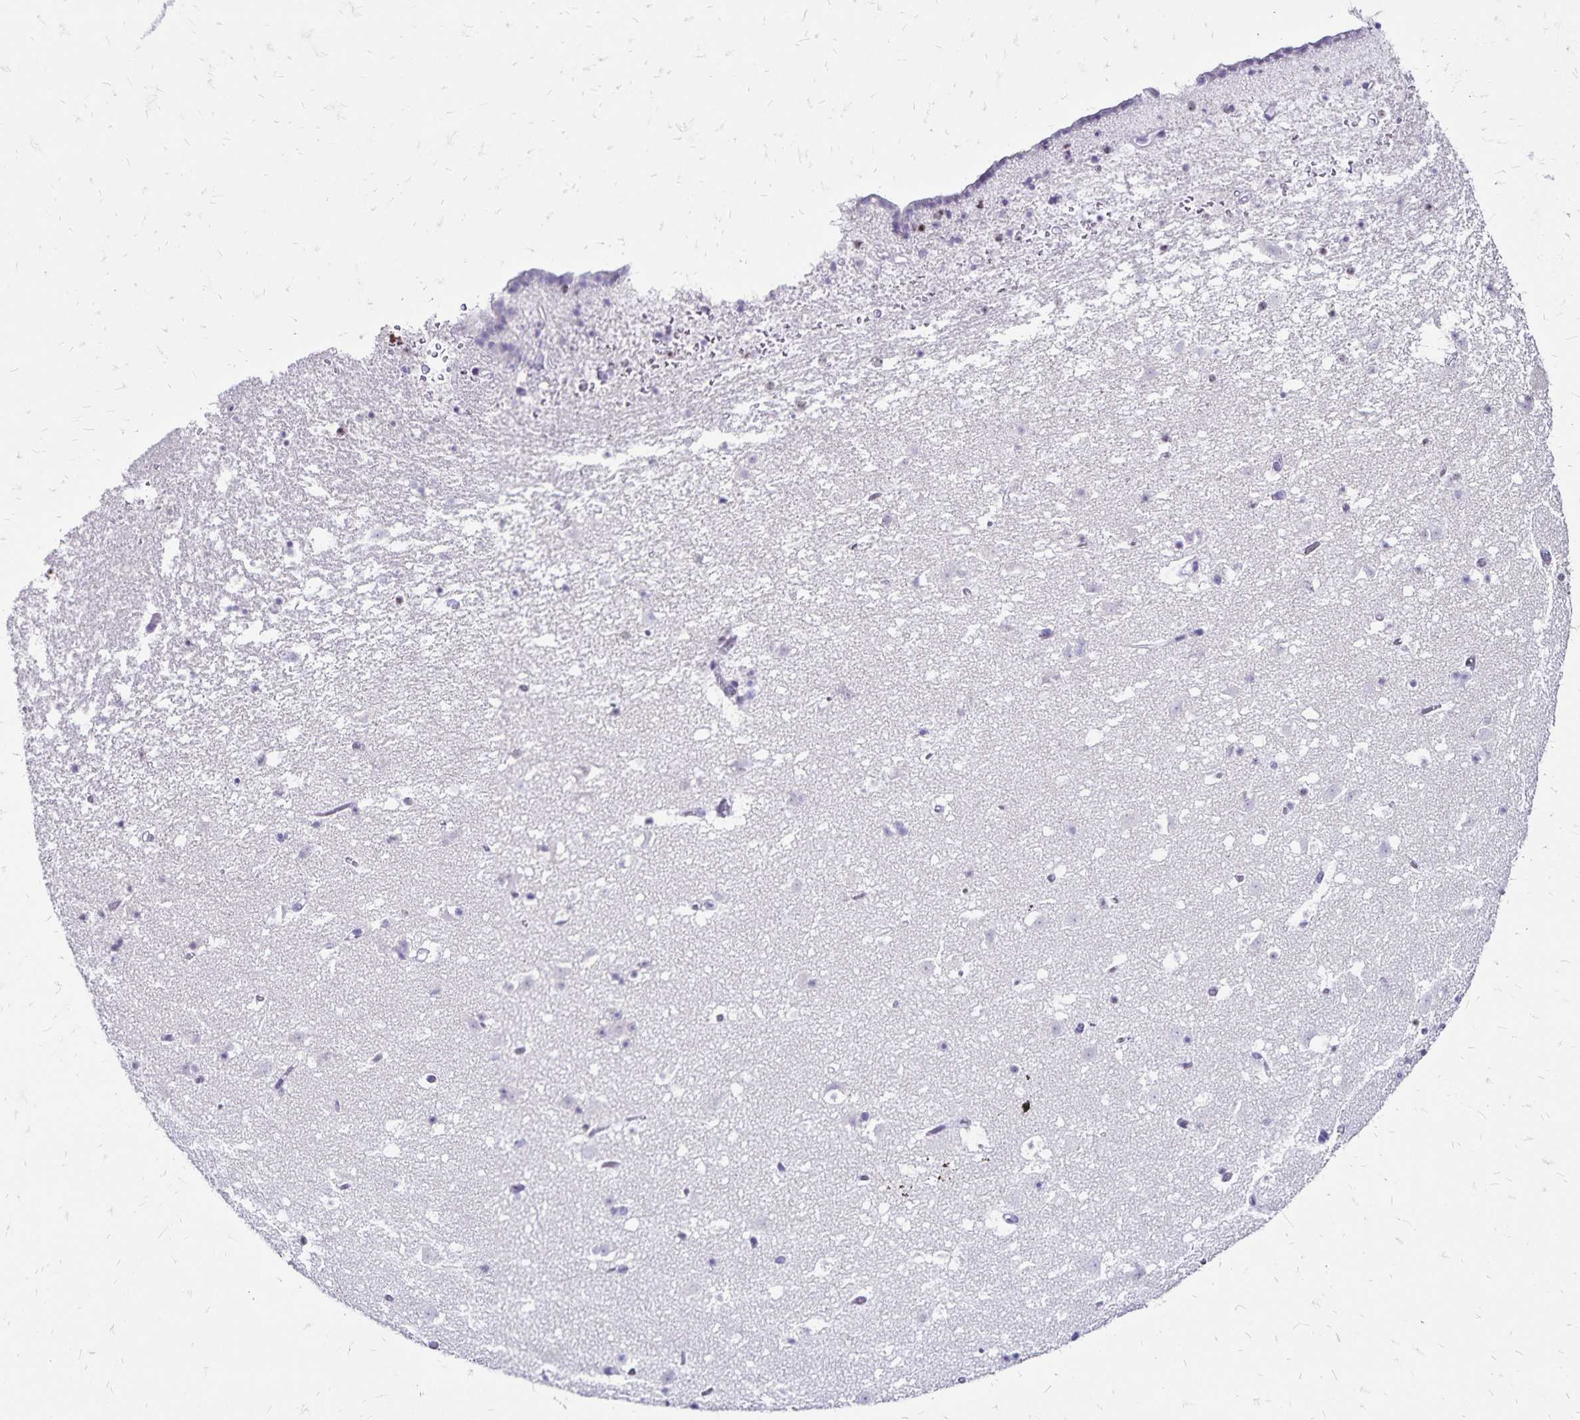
{"staining": {"intensity": "negative", "quantity": "none", "location": "none"}, "tissue": "caudate", "cell_type": "Glial cells", "image_type": "normal", "snomed": [{"axis": "morphology", "description": "Normal tissue, NOS"}, {"axis": "topography", "description": "Lateral ventricle wall"}], "caption": "Immunohistochemistry (IHC) of benign human caudate shows no expression in glial cells.", "gene": "IKZF1", "patient": {"sex": "female", "age": 42}}